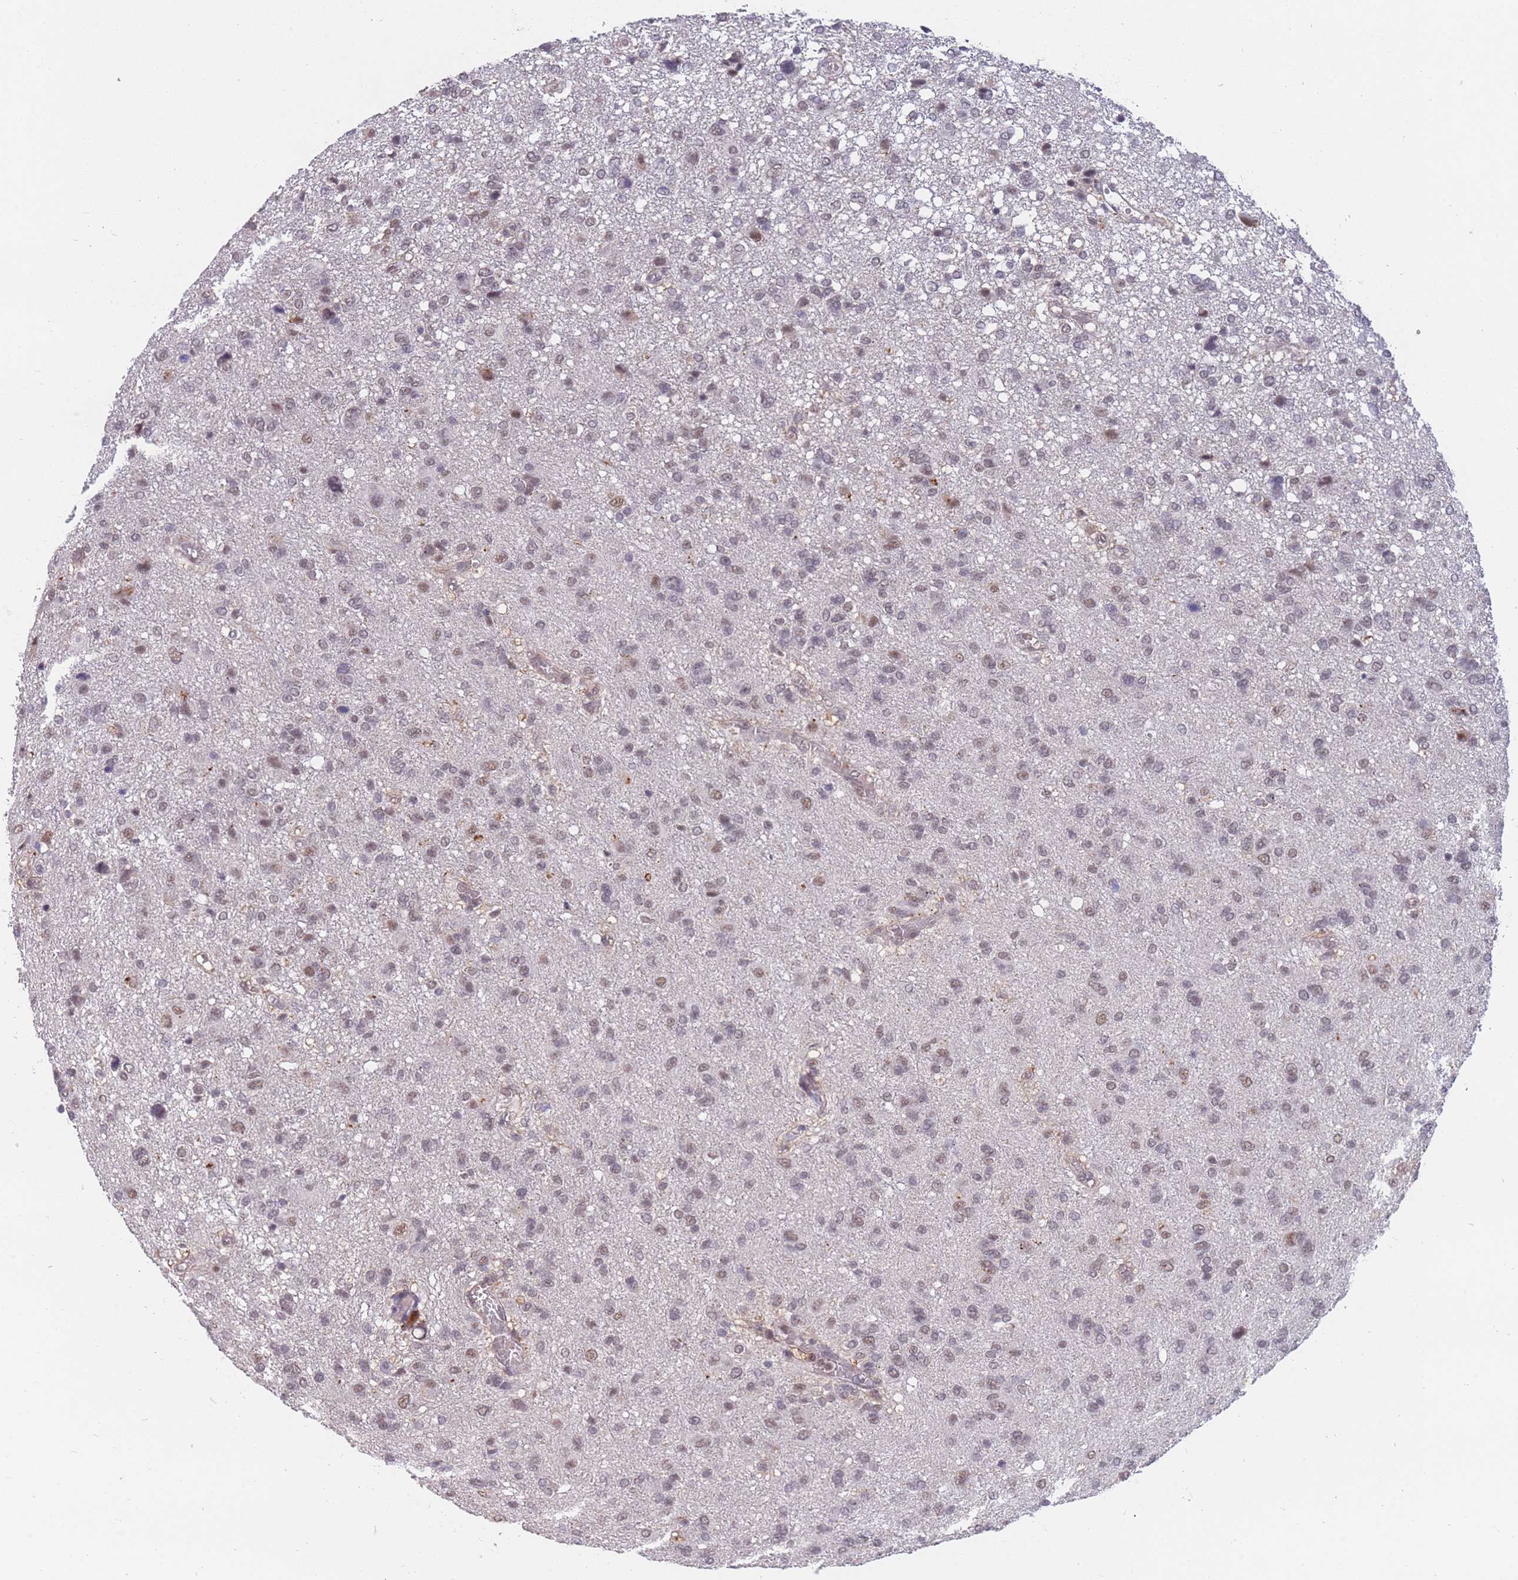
{"staining": {"intensity": "moderate", "quantity": "<25%", "location": "nuclear"}, "tissue": "glioma", "cell_type": "Tumor cells", "image_type": "cancer", "snomed": [{"axis": "morphology", "description": "Glioma, malignant, High grade"}, {"axis": "topography", "description": "Brain"}], "caption": "Glioma tissue displays moderate nuclear staining in about <25% of tumor cells, visualized by immunohistochemistry.", "gene": "SNRPA1", "patient": {"sex": "female", "age": 59}}